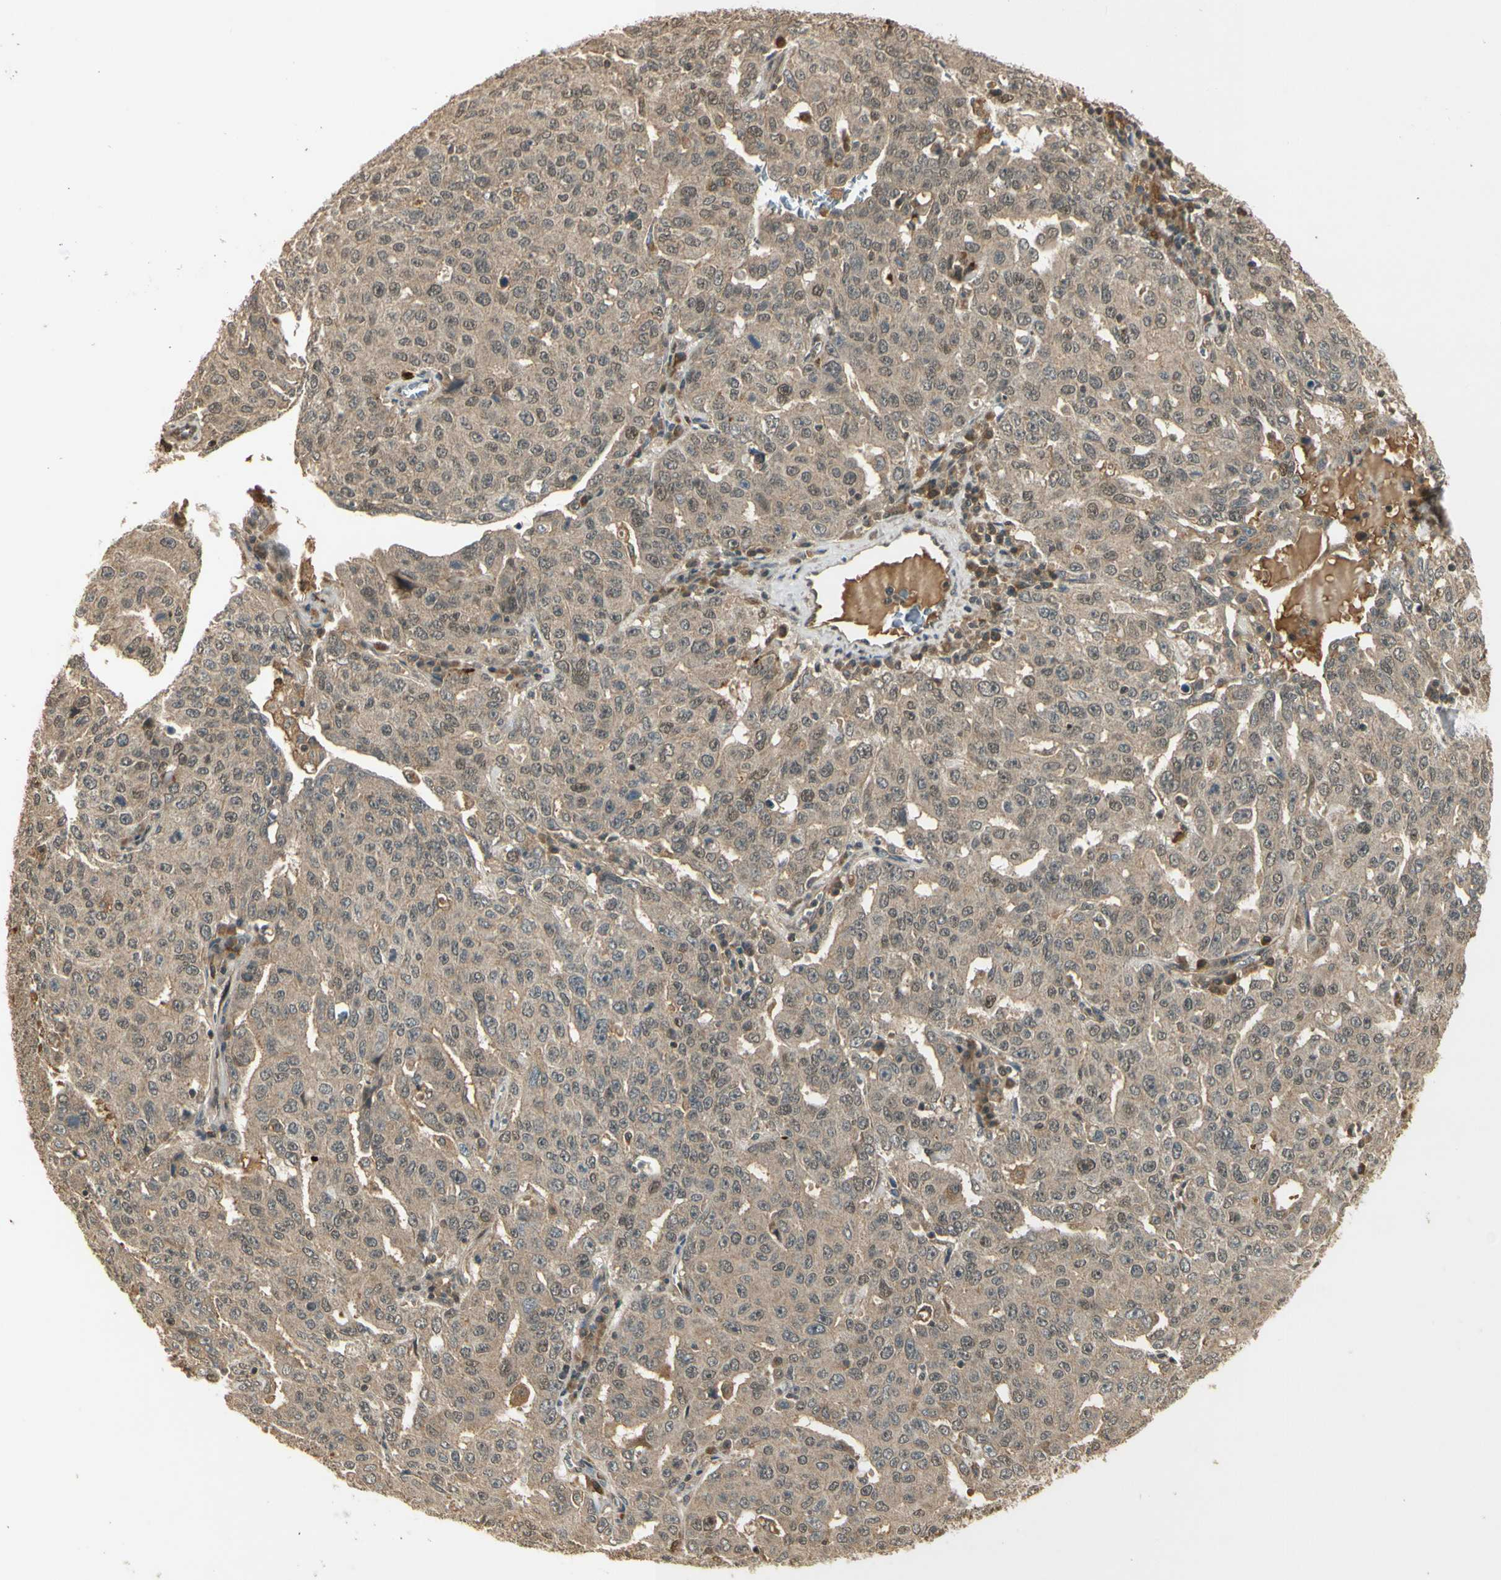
{"staining": {"intensity": "weak", "quantity": "25%-75%", "location": "cytoplasmic/membranous,nuclear"}, "tissue": "ovarian cancer", "cell_type": "Tumor cells", "image_type": "cancer", "snomed": [{"axis": "morphology", "description": "Carcinoma, endometroid"}, {"axis": "topography", "description": "Ovary"}], "caption": "About 25%-75% of tumor cells in ovarian cancer (endometroid carcinoma) display weak cytoplasmic/membranous and nuclear protein expression as visualized by brown immunohistochemical staining.", "gene": "GMEB2", "patient": {"sex": "female", "age": 62}}